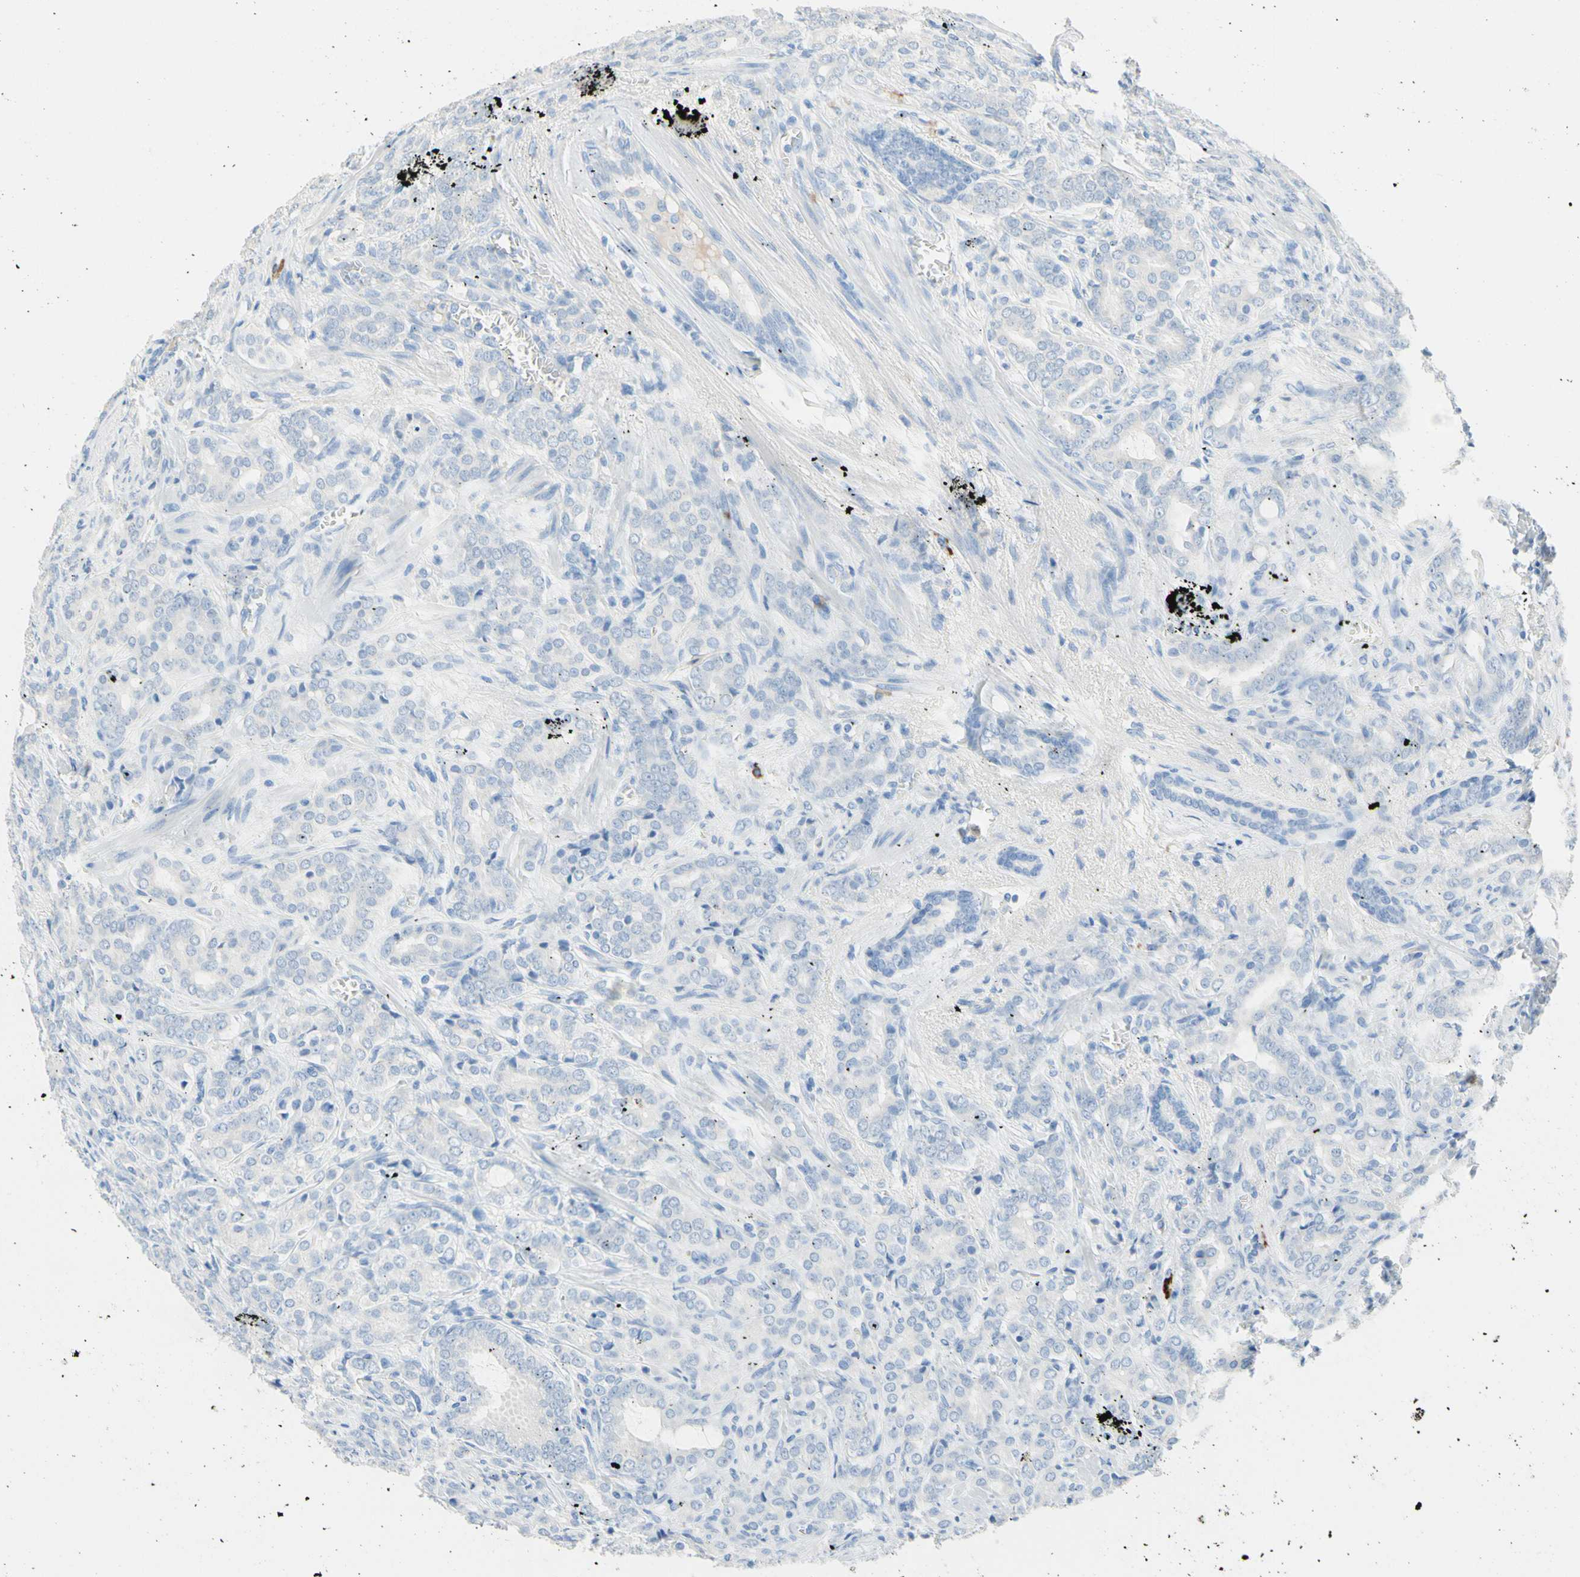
{"staining": {"intensity": "negative", "quantity": "none", "location": "none"}, "tissue": "prostate cancer", "cell_type": "Tumor cells", "image_type": "cancer", "snomed": [{"axis": "morphology", "description": "Adenocarcinoma, High grade"}, {"axis": "topography", "description": "Prostate"}], "caption": "Immunohistochemistry of human adenocarcinoma (high-grade) (prostate) demonstrates no staining in tumor cells. (Brightfield microscopy of DAB immunohistochemistry (IHC) at high magnification).", "gene": "IL6ST", "patient": {"sex": "male", "age": 64}}